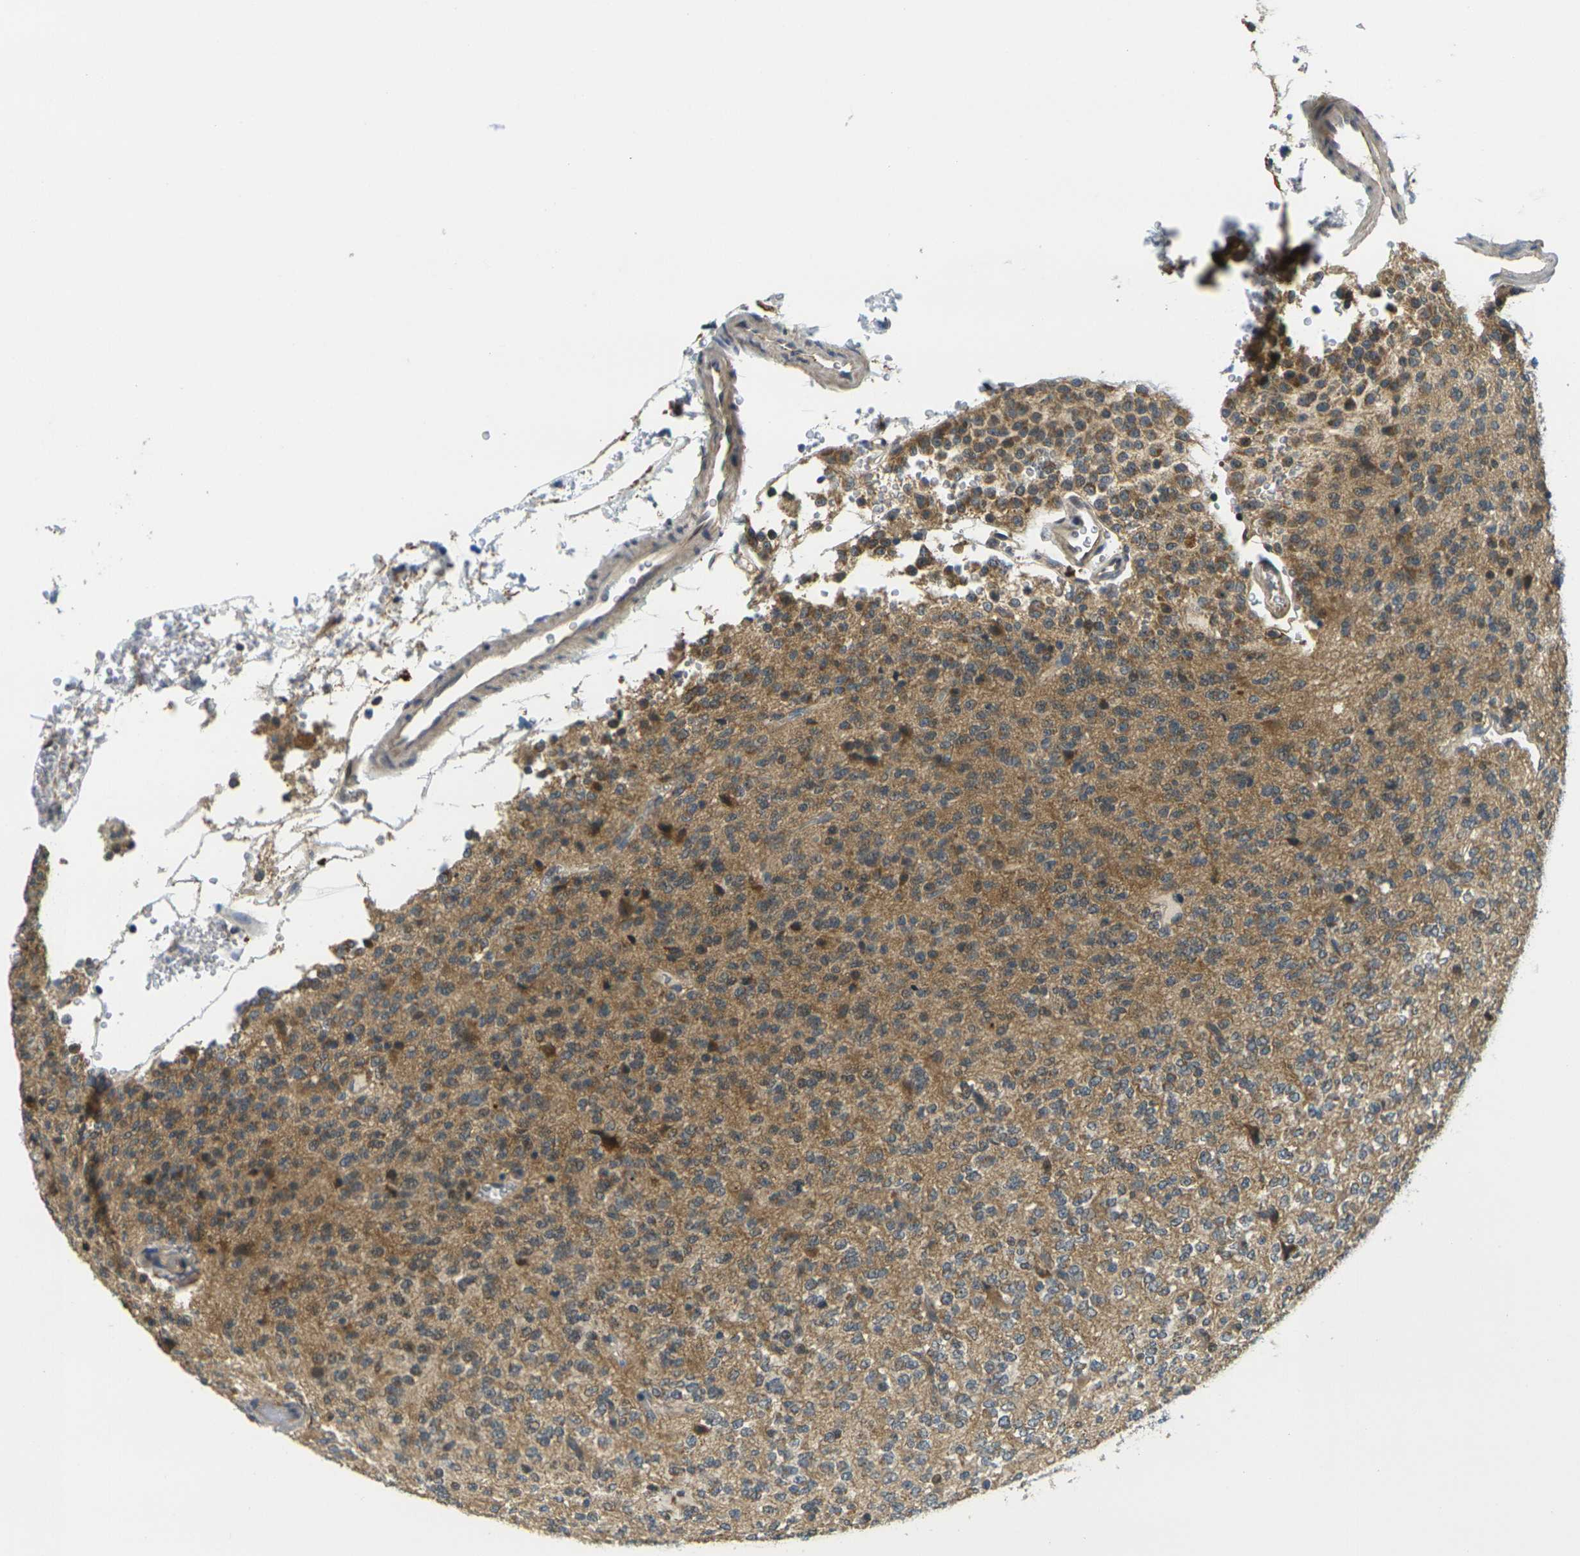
{"staining": {"intensity": "moderate", "quantity": "<25%", "location": "cytoplasmic/membranous"}, "tissue": "glioma", "cell_type": "Tumor cells", "image_type": "cancer", "snomed": [{"axis": "morphology", "description": "Glioma, malignant, Low grade"}, {"axis": "topography", "description": "Brain"}], "caption": "Brown immunohistochemical staining in human glioma exhibits moderate cytoplasmic/membranous expression in about <25% of tumor cells.", "gene": "MINAR2", "patient": {"sex": "male", "age": 38}}